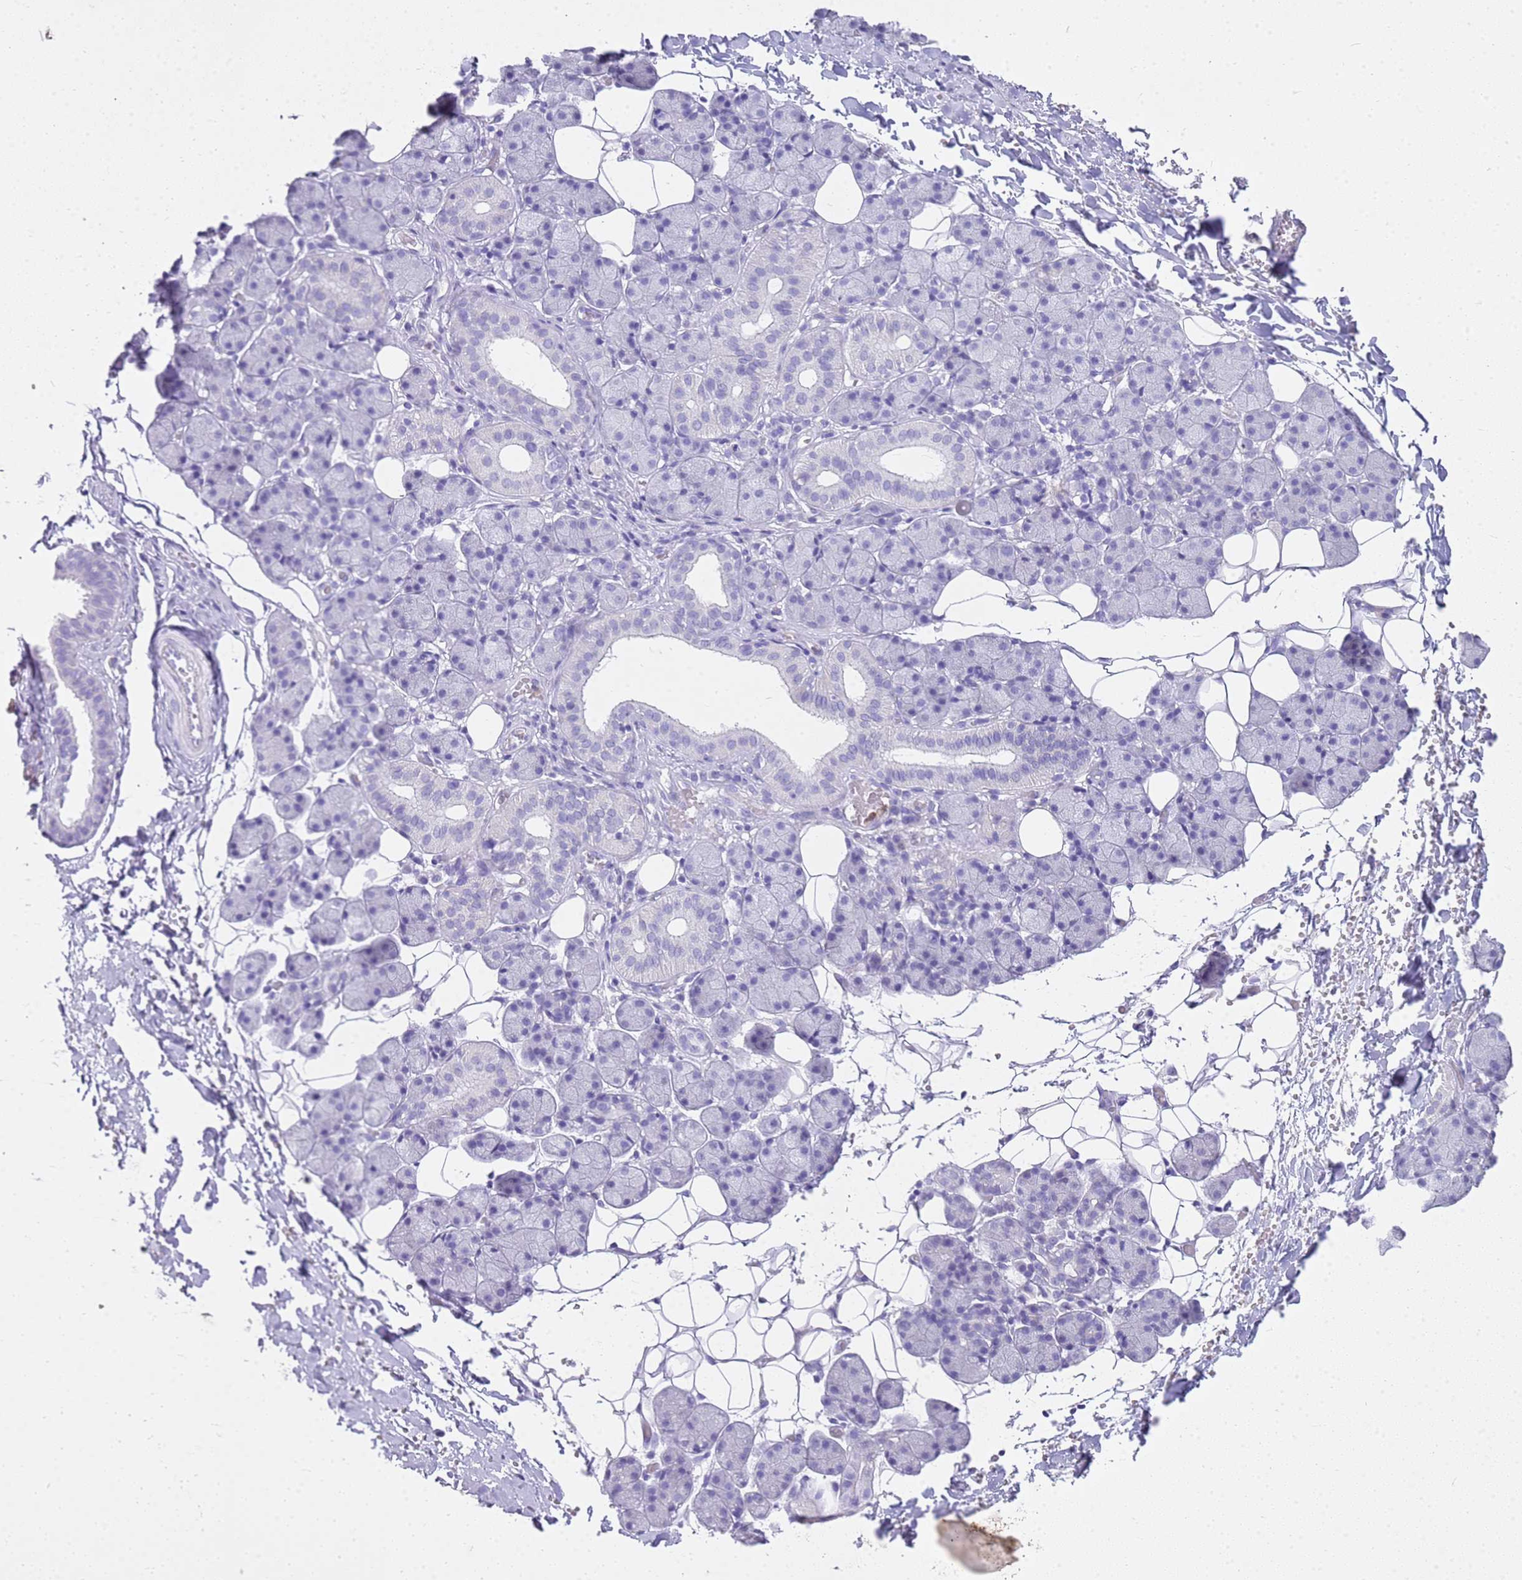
{"staining": {"intensity": "negative", "quantity": "none", "location": "none"}, "tissue": "salivary gland", "cell_type": "Glandular cells", "image_type": "normal", "snomed": [{"axis": "morphology", "description": "Normal tissue, NOS"}, {"axis": "topography", "description": "Salivary gland"}], "caption": "High power microscopy micrograph of an IHC histopathology image of unremarkable salivary gland, revealing no significant expression in glandular cells.", "gene": "CSTA", "patient": {"sex": "female", "age": 33}}